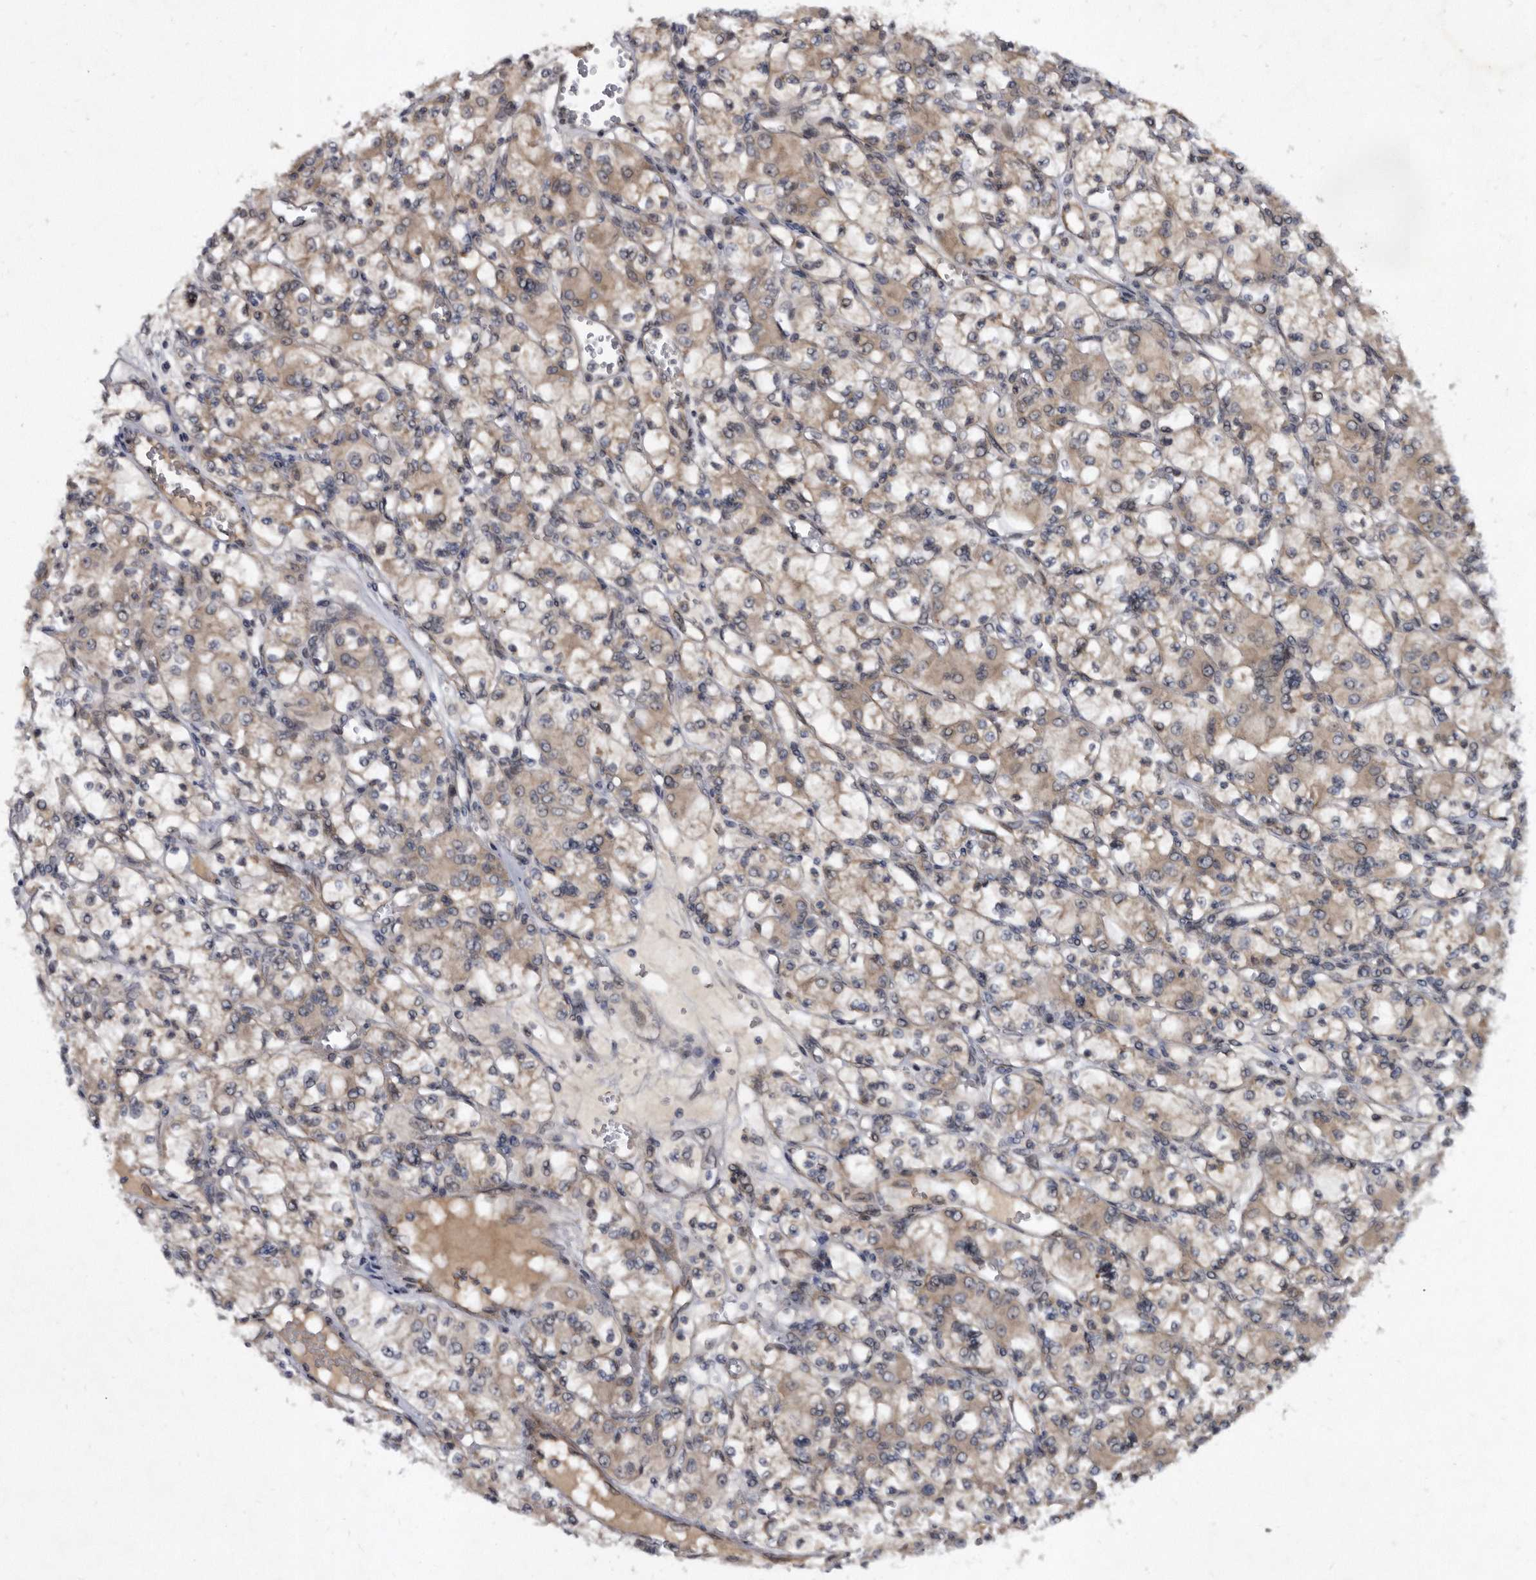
{"staining": {"intensity": "weak", "quantity": ">75%", "location": "cytoplasmic/membranous"}, "tissue": "renal cancer", "cell_type": "Tumor cells", "image_type": "cancer", "snomed": [{"axis": "morphology", "description": "Adenocarcinoma, NOS"}, {"axis": "topography", "description": "Kidney"}], "caption": "Immunohistochemistry (DAB) staining of human renal cancer (adenocarcinoma) displays weak cytoplasmic/membranous protein positivity in approximately >75% of tumor cells. Ihc stains the protein of interest in brown and the nuclei are stained blue.", "gene": "PROM1", "patient": {"sex": "female", "age": 59}}